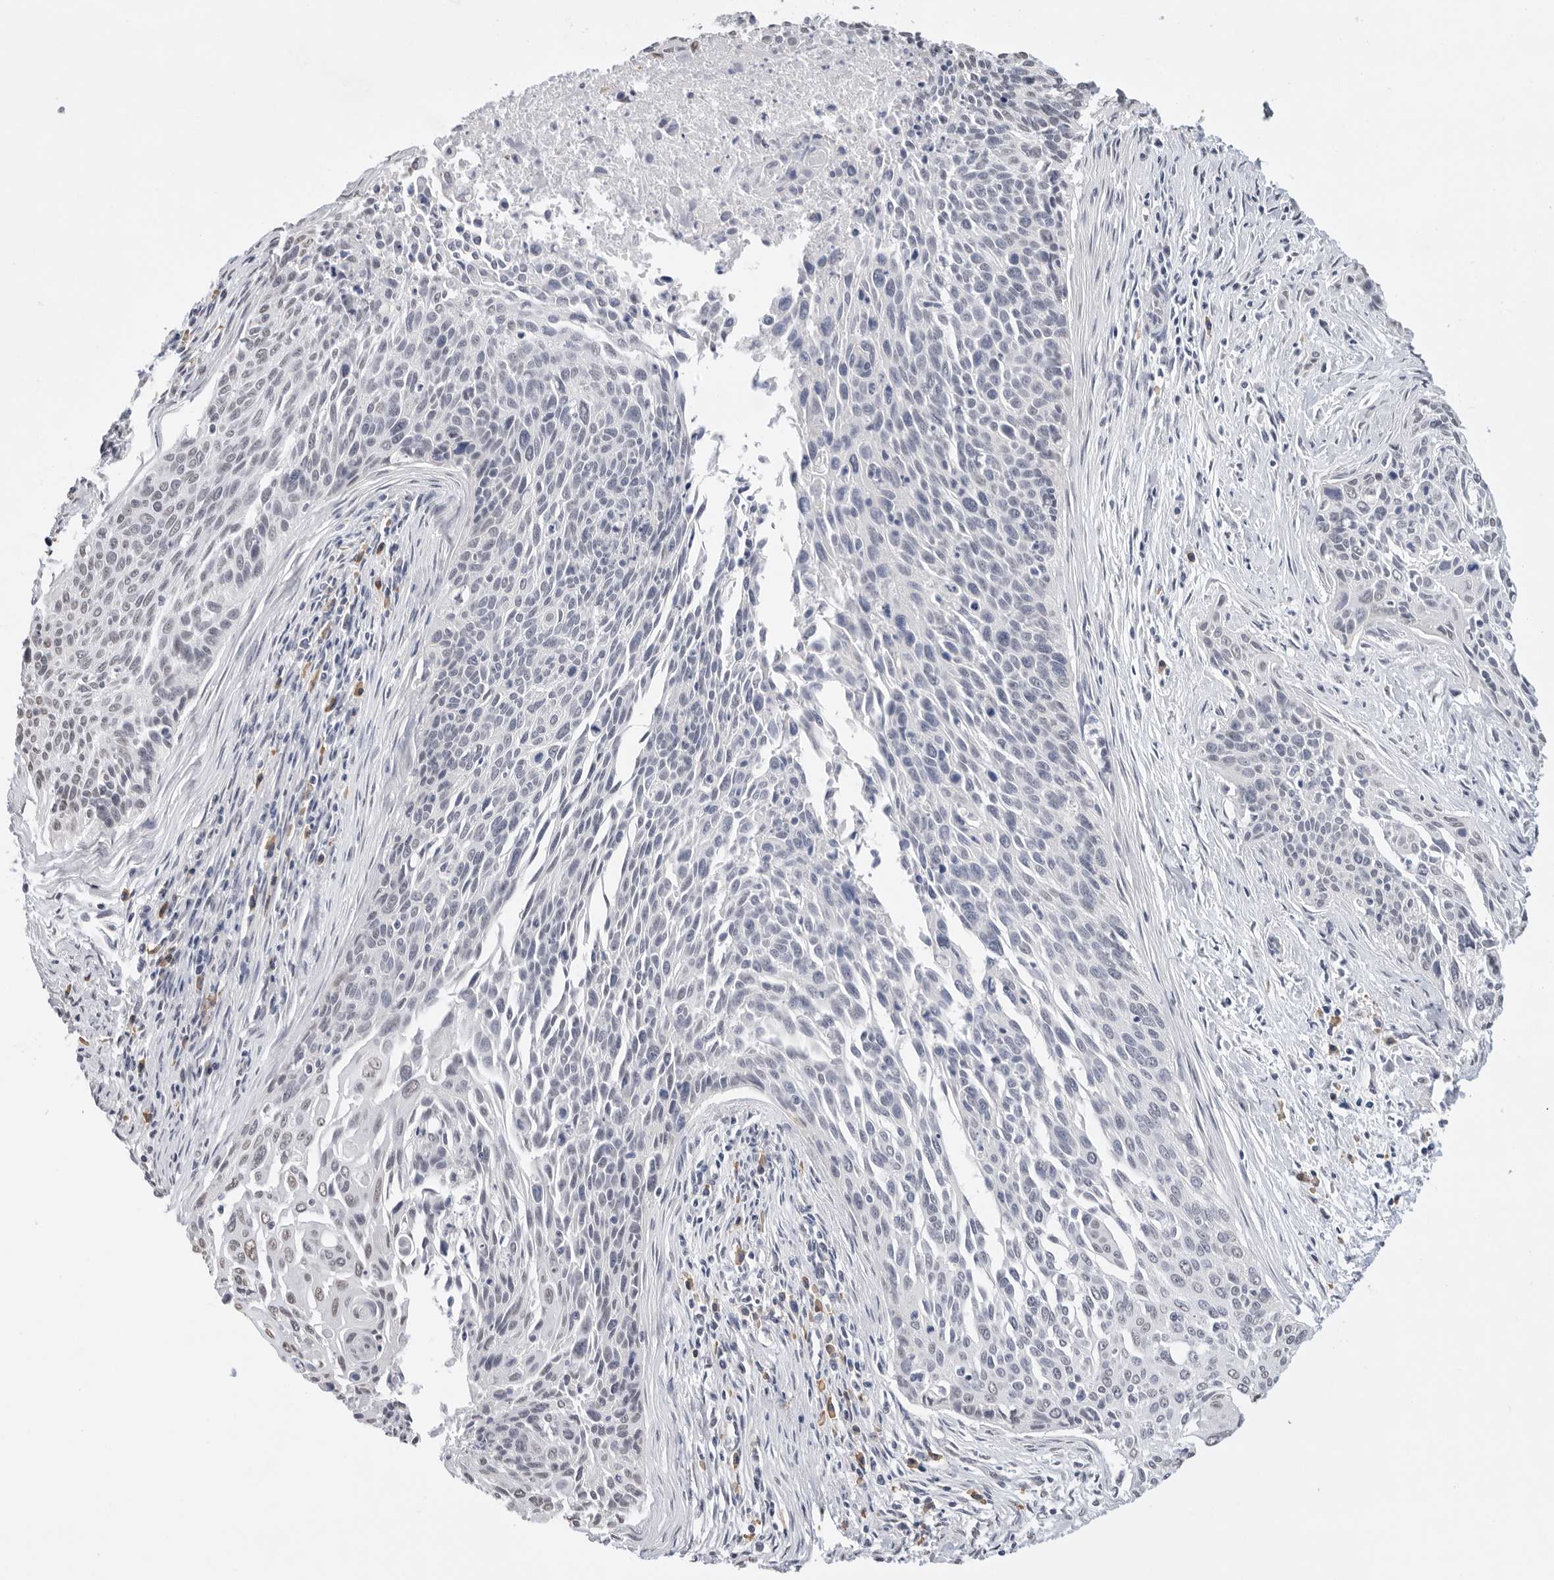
{"staining": {"intensity": "negative", "quantity": "none", "location": "none"}, "tissue": "cervical cancer", "cell_type": "Tumor cells", "image_type": "cancer", "snomed": [{"axis": "morphology", "description": "Squamous cell carcinoma, NOS"}, {"axis": "topography", "description": "Cervix"}], "caption": "Immunohistochemical staining of cervical squamous cell carcinoma exhibits no significant staining in tumor cells.", "gene": "ARHGEF10", "patient": {"sex": "female", "age": 55}}